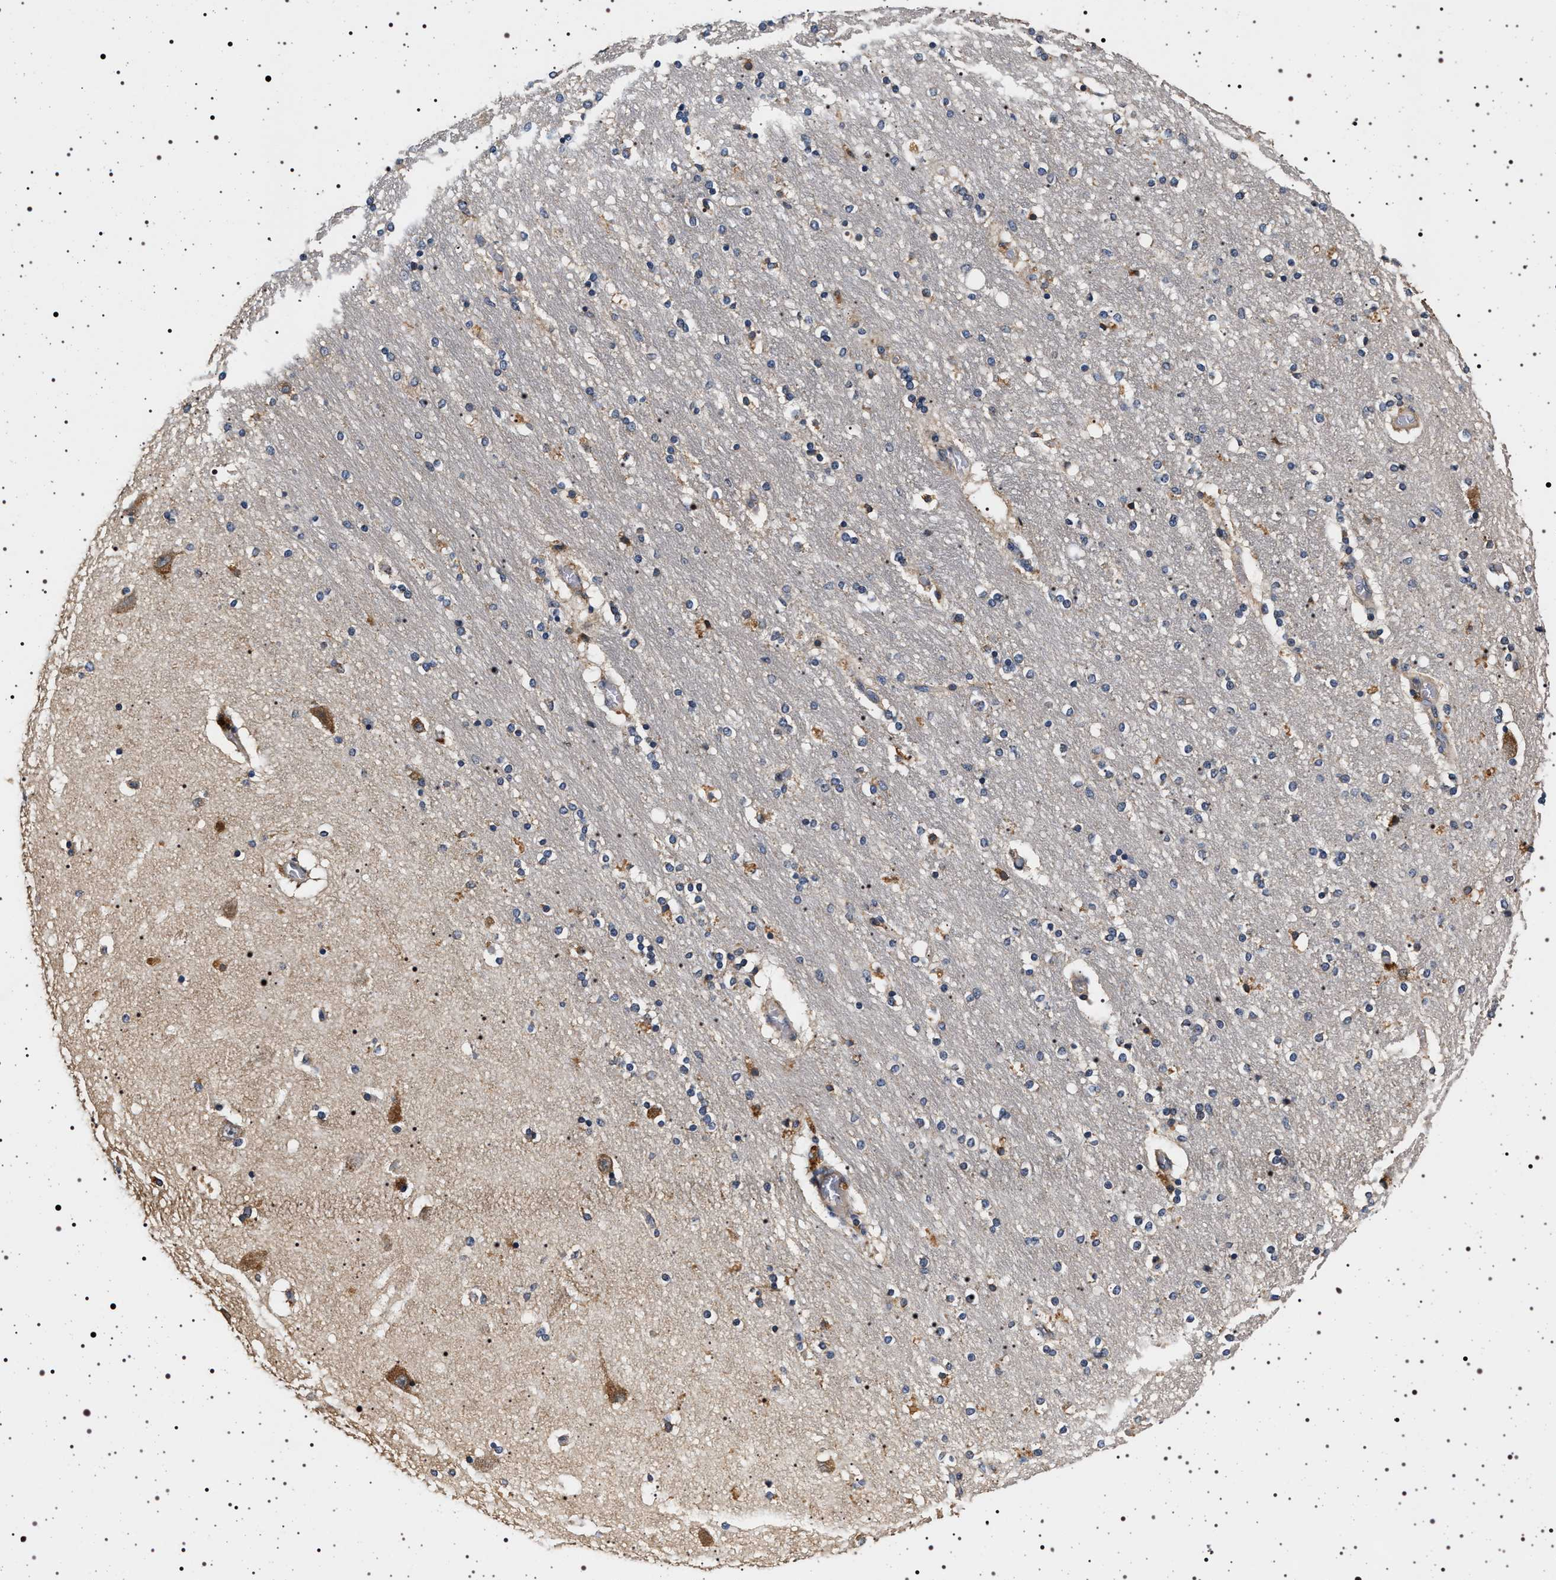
{"staining": {"intensity": "moderate", "quantity": "<25%", "location": "cytoplasmic/membranous"}, "tissue": "hippocampus", "cell_type": "Glial cells", "image_type": "normal", "snomed": [{"axis": "morphology", "description": "Normal tissue, NOS"}, {"axis": "topography", "description": "Hippocampus"}], "caption": "Immunohistochemistry histopathology image of benign hippocampus: human hippocampus stained using IHC demonstrates low levels of moderate protein expression localized specifically in the cytoplasmic/membranous of glial cells, appearing as a cytoplasmic/membranous brown color.", "gene": "DCBLD2", "patient": {"sex": "female", "age": 54}}